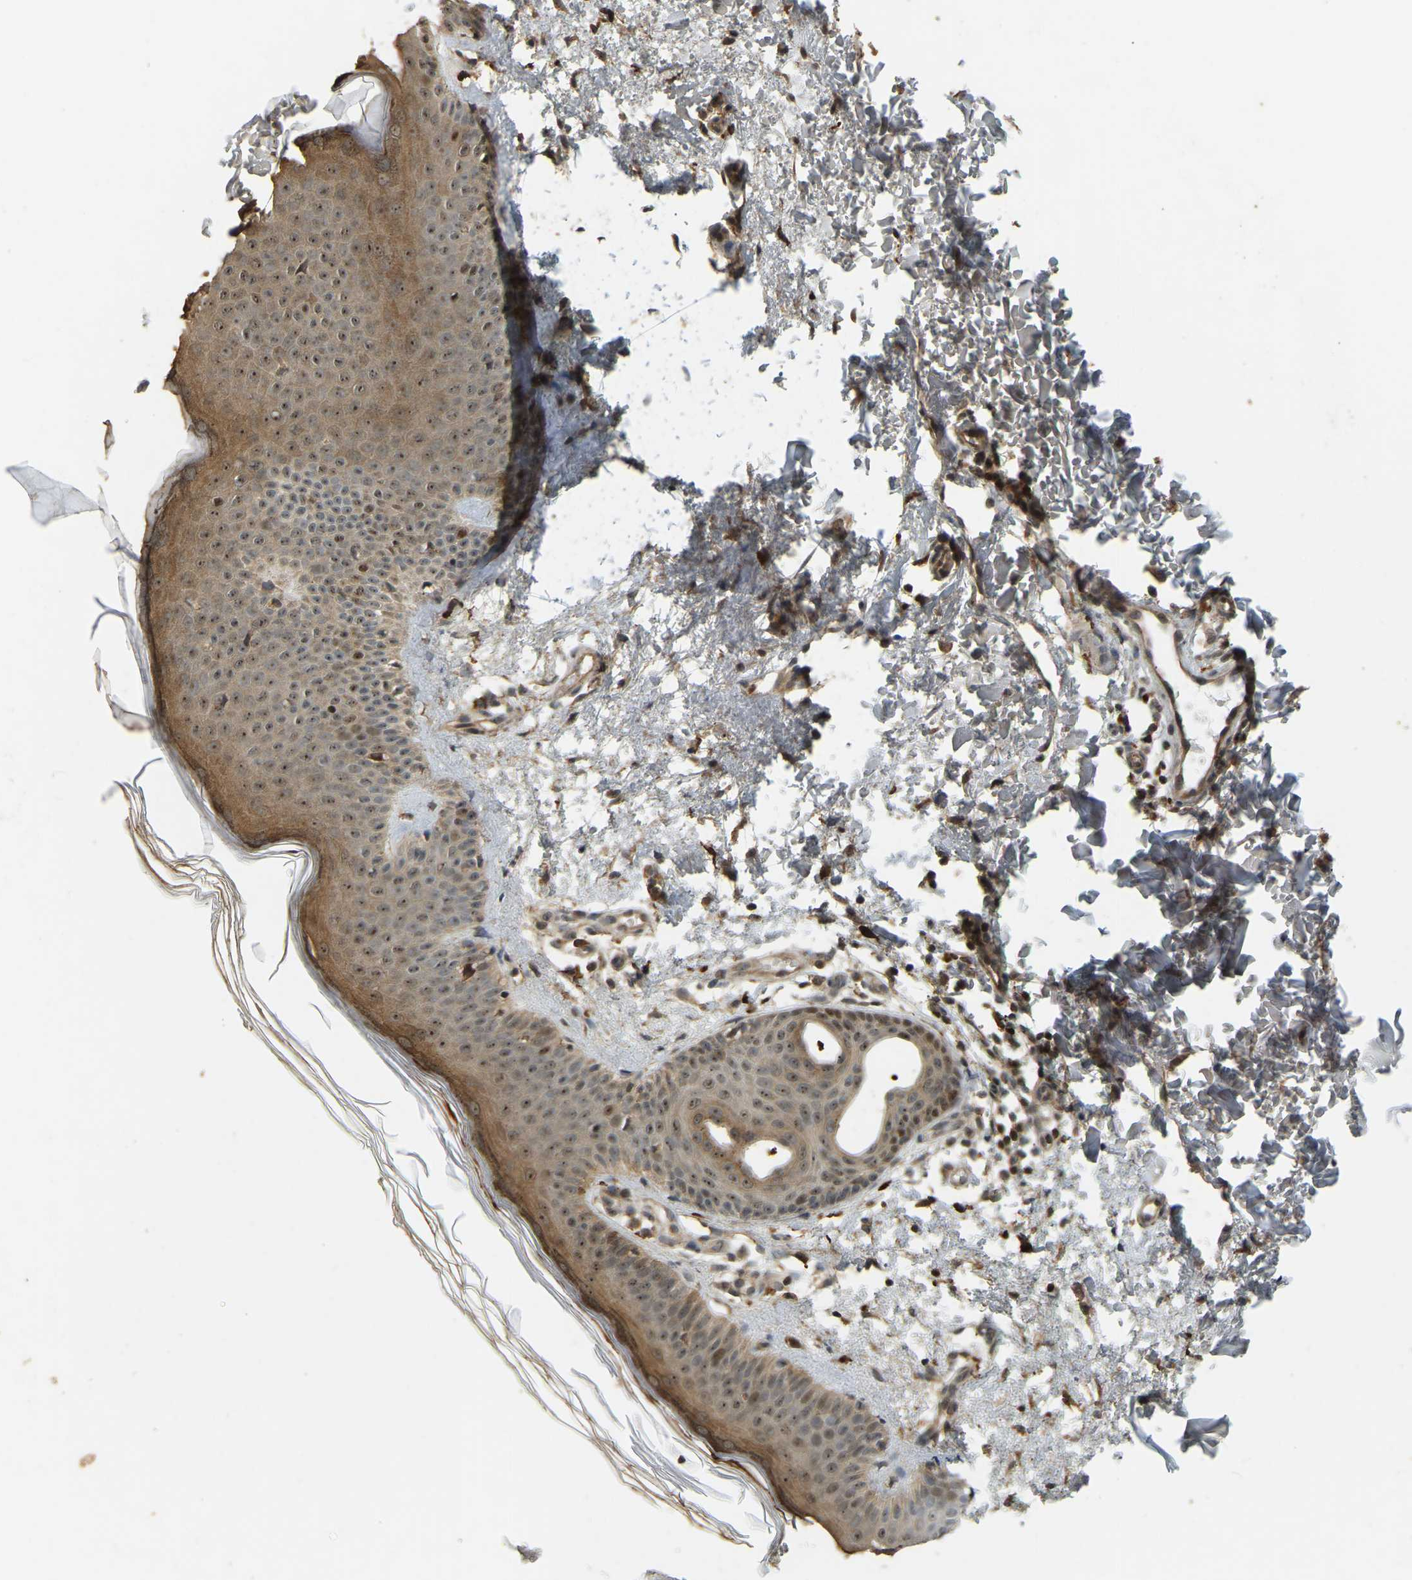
{"staining": {"intensity": "moderate", "quantity": ">75%", "location": "cytoplasmic/membranous,nuclear"}, "tissue": "skin", "cell_type": "Fibroblasts", "image_type": "normal", "snomed": [{"axis": "morphology", "description": "Normal tissue, NOS"}, {"axis": "morphology", "description": "Malignant melanoma, NOS"}, {"axis": "topography", "description": "Skin"}], "caption": "Immunohistochemical staining of benign skin displays >75% levels of moderate cytoplasmic/membranous,nuclear protein expression in approximately >75% of fibroblasts. The staining was performed using DAB (3,3'-diaminobenzidine), with brown indicating positive protein expression. Nuclei are stained blue with hematoxylin.", "gene": "BRF2", "patient": {"sex": "male", "age": 83}}